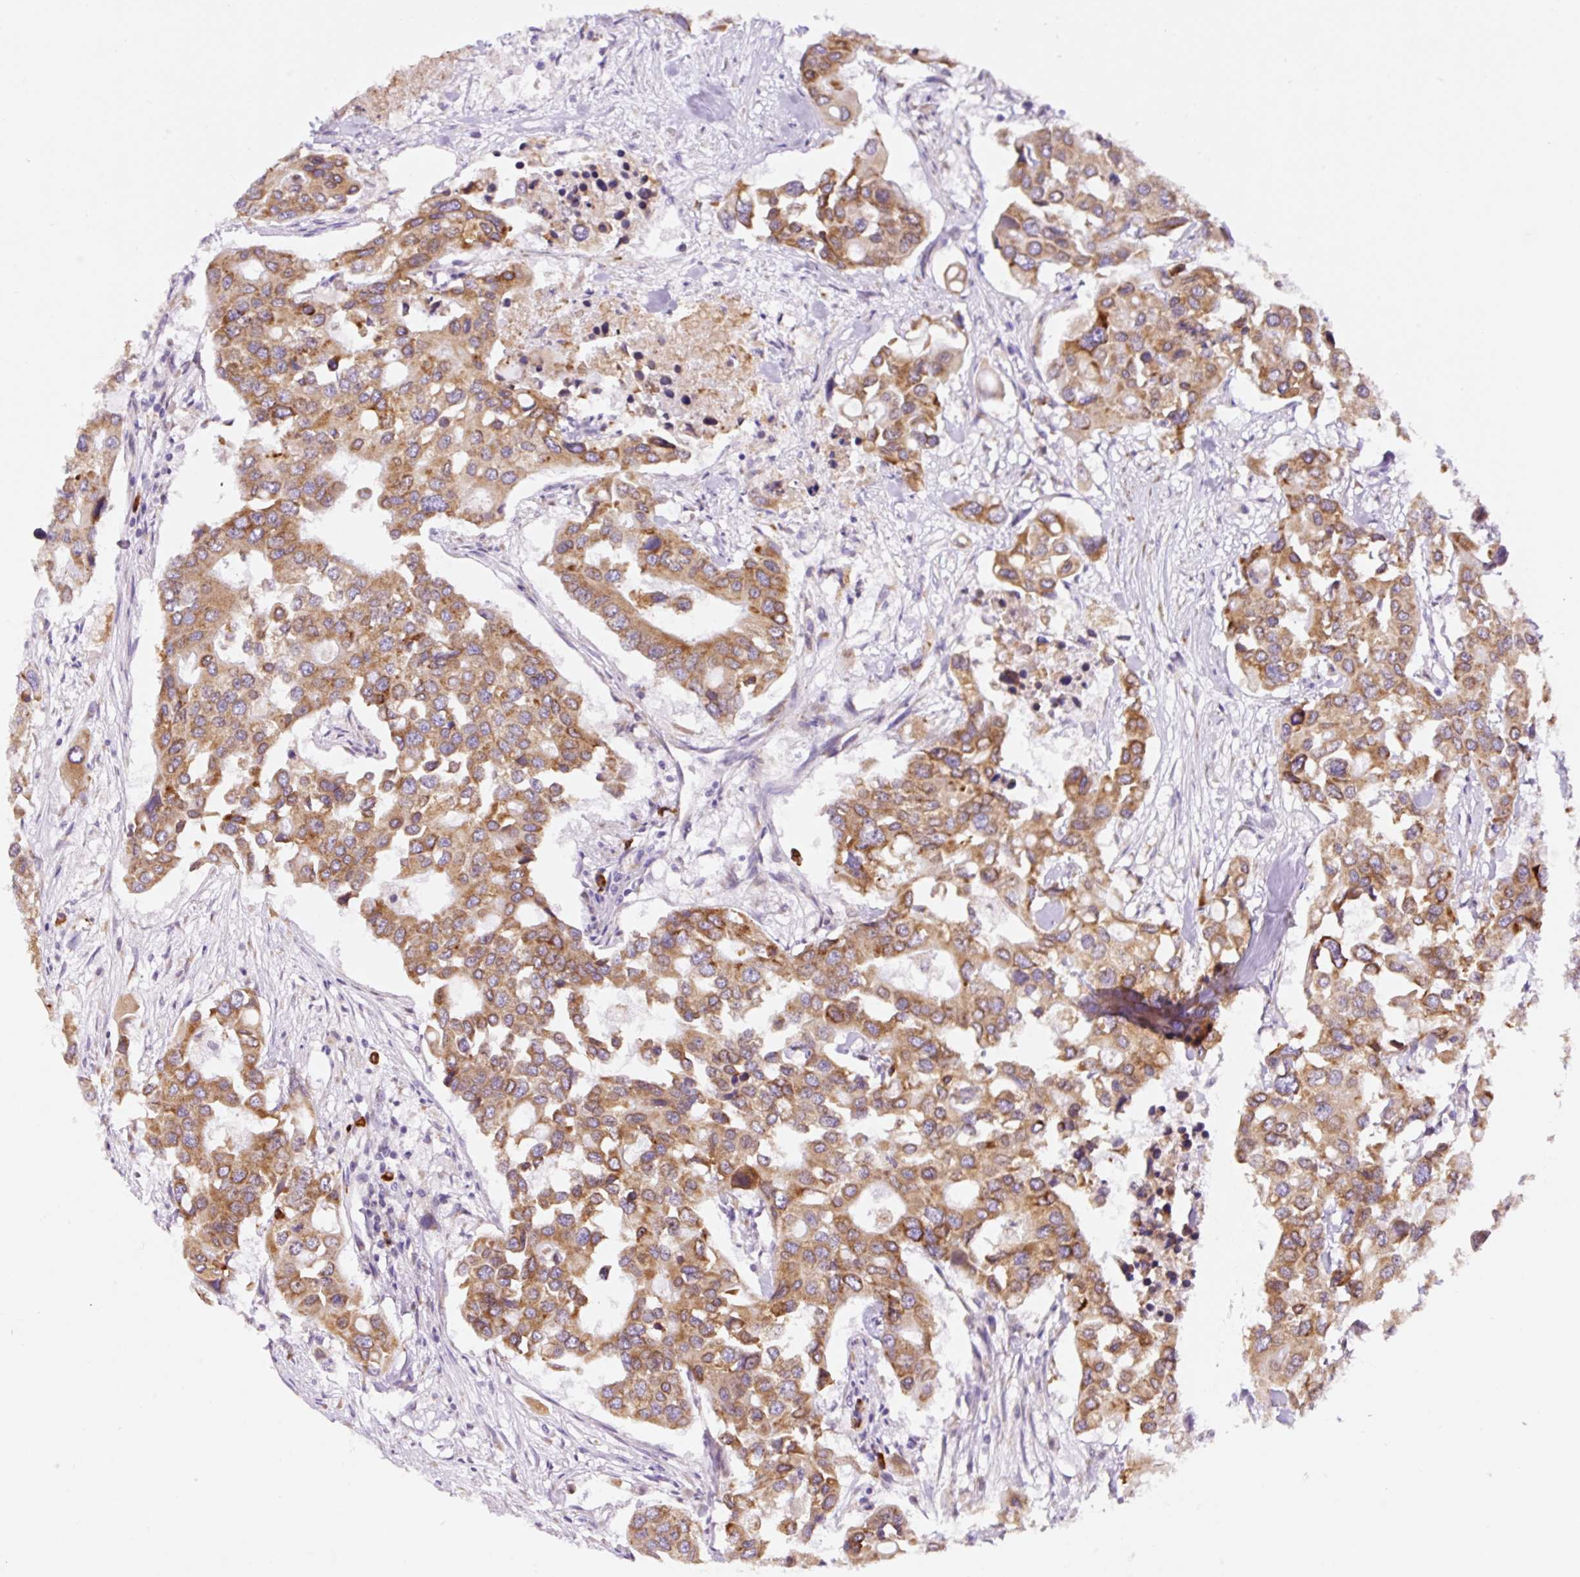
{"staining": {"intensity": "moderate", "quantity": ">75%", "location": "cytoplasmic/membranous"}, "tissue": "colorectal cancer", "cell_type": "Tumor cells", "image_type": "cancer", "snomed": [{"axis": "morphology", "description": "Adenocarcinoma, NOS"}, {"axis": "topography", "description": "Colon"}], "caption": "About >75% of tumor cells in human colorectal adenocarcinoma display moderate cytoplasmic/membranous protein expression as visualized by brown immunohistochemical staining.", "gene": "DDOST", "patient": {"sex": "male", "age": 77}}